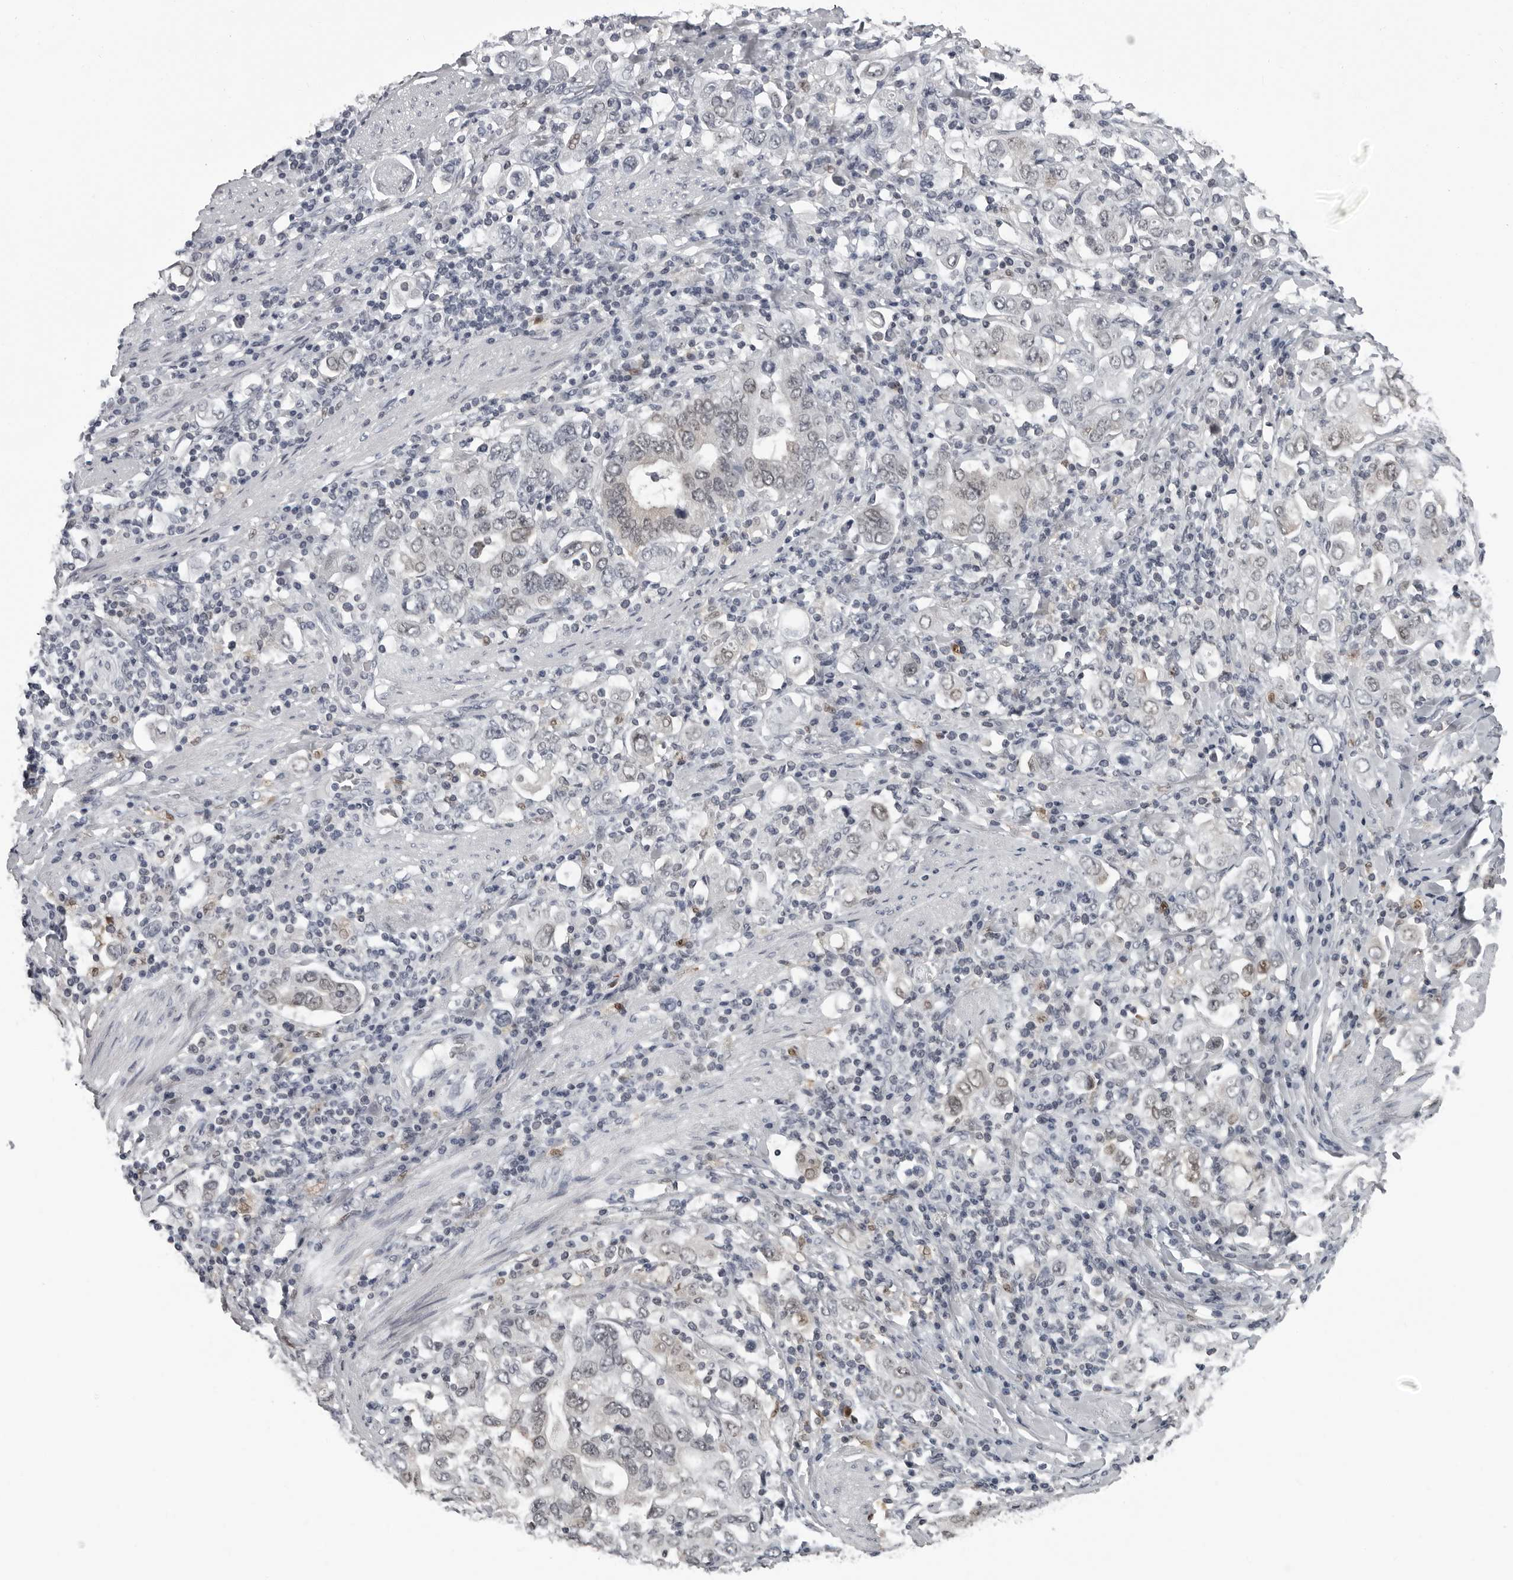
{"staining": {"intensity": "weak", "quantity": "<25%", "location": "nuclear"}, "tissue": "stomach cancer", "cell_type": "Tumor cells", "image_type": "cancer", "snomed": [{"axis": "morphology", "description": "Adenocarcinoma, NOS"}, {"axis": "topography", "description": "Stomach, upper"}], "caption": "Immunohistochemistry micrograph of adenocarcinoma (stomach) stained for a protein (brown), which exhibits no positivity in tumor cells. (Brightfield microscopy of DAB IHC at high magnification).", "gene": "LZIC", "patient": {"sex": "male", "age": 62}}